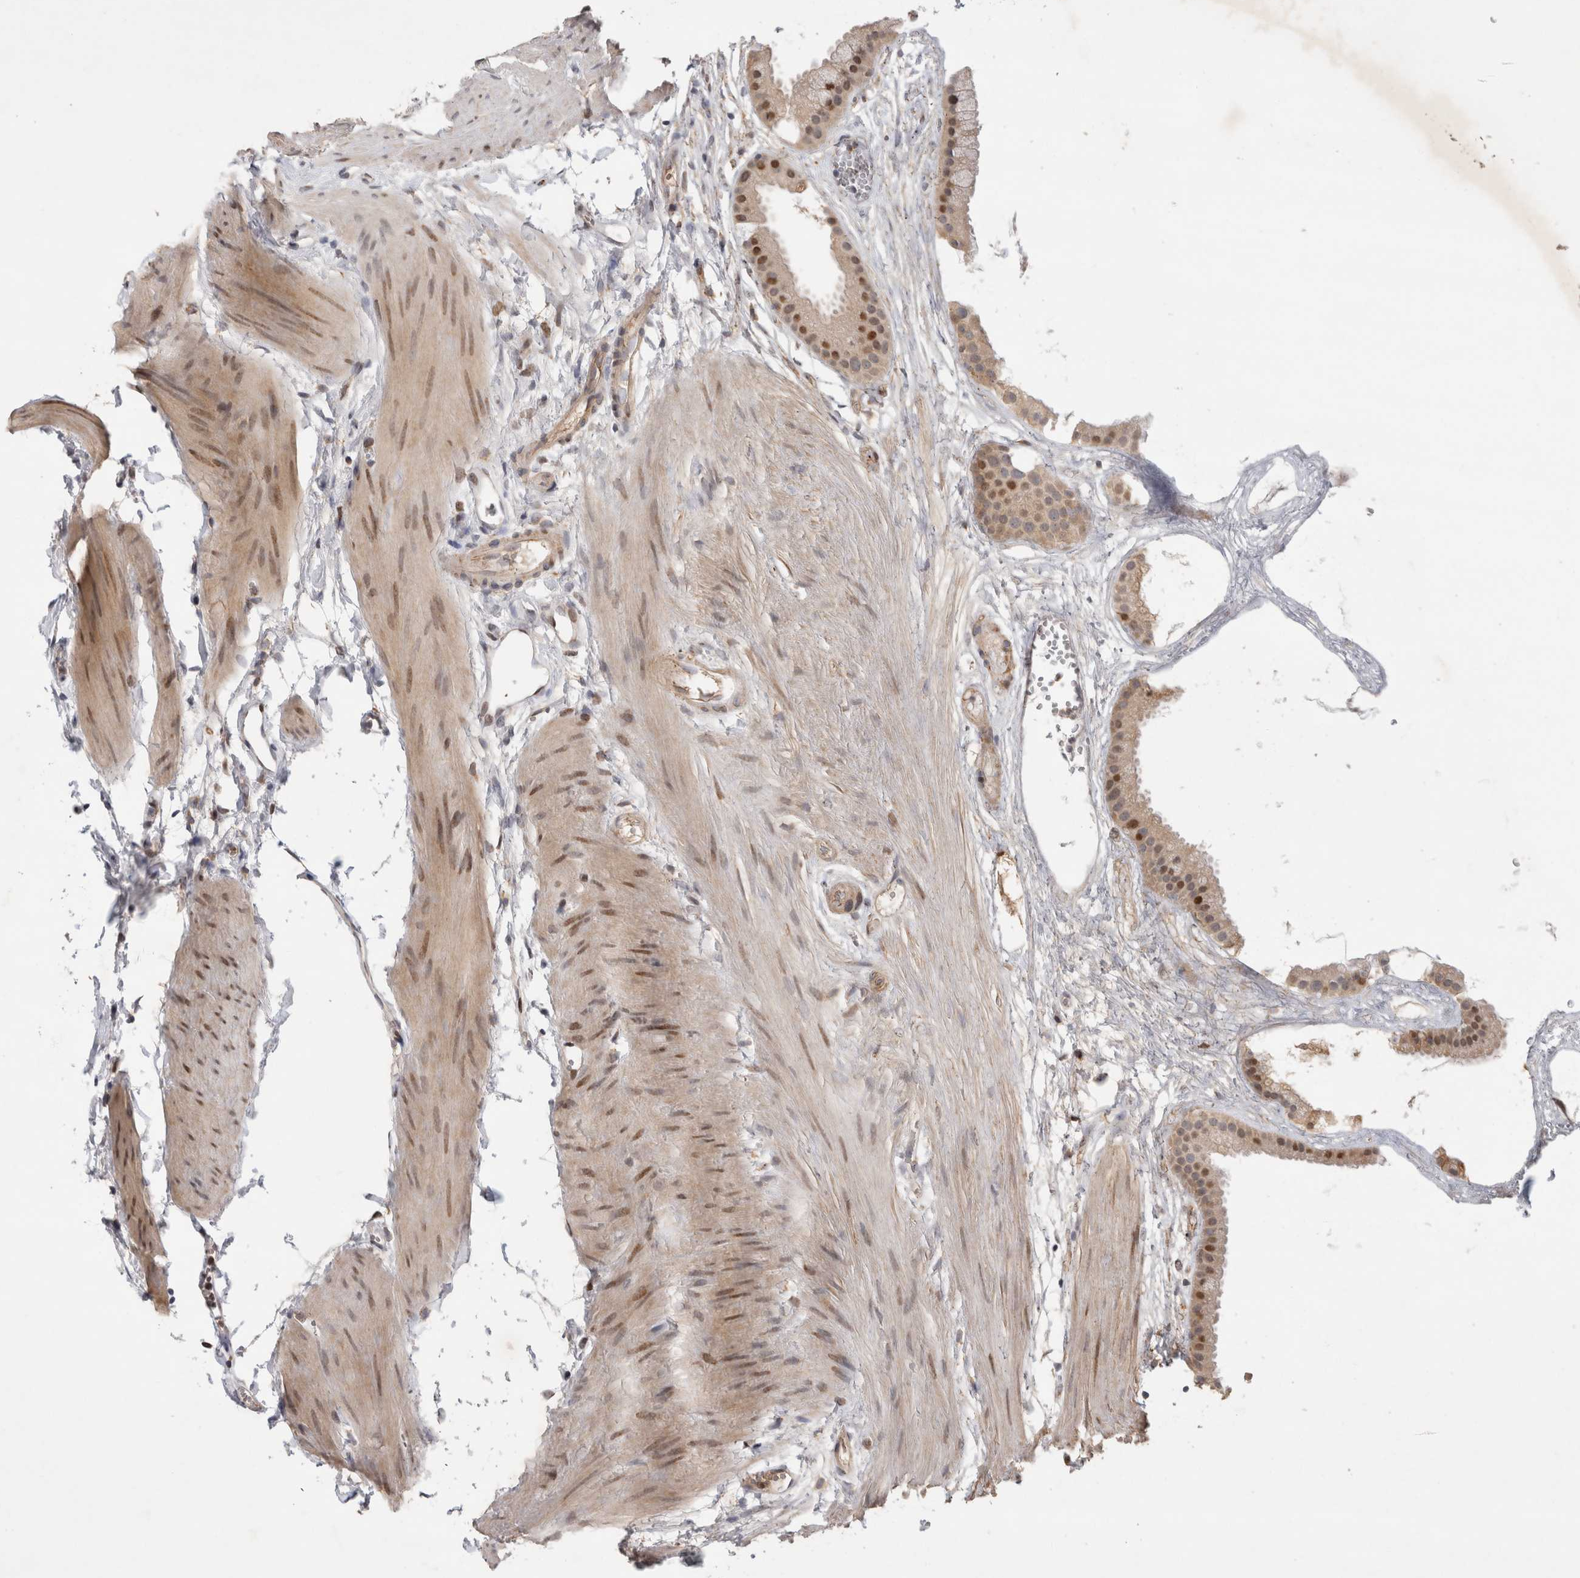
{"staining": {"intensity": "moderate", "quantity": ">75%", "location": "cytoplasmic/membranous,nuclear"}, "tissue": "gallbladder", "cell_type": "Glandular cells", "image_type": "normal", "snomed": [{"axis": "morphology", "description": "Normal tissue, NOS"}, {"axis": "topography", "description": "Gallbladder"}], "caption": "Glandular cells demonstrate medium levels of moderate cytoplasmic/membranous,nuclear staining in about >75% of cells in normal human gallbladder.", "gene": "C8orf58", "patient": {"sex": "female", "age": 64}}